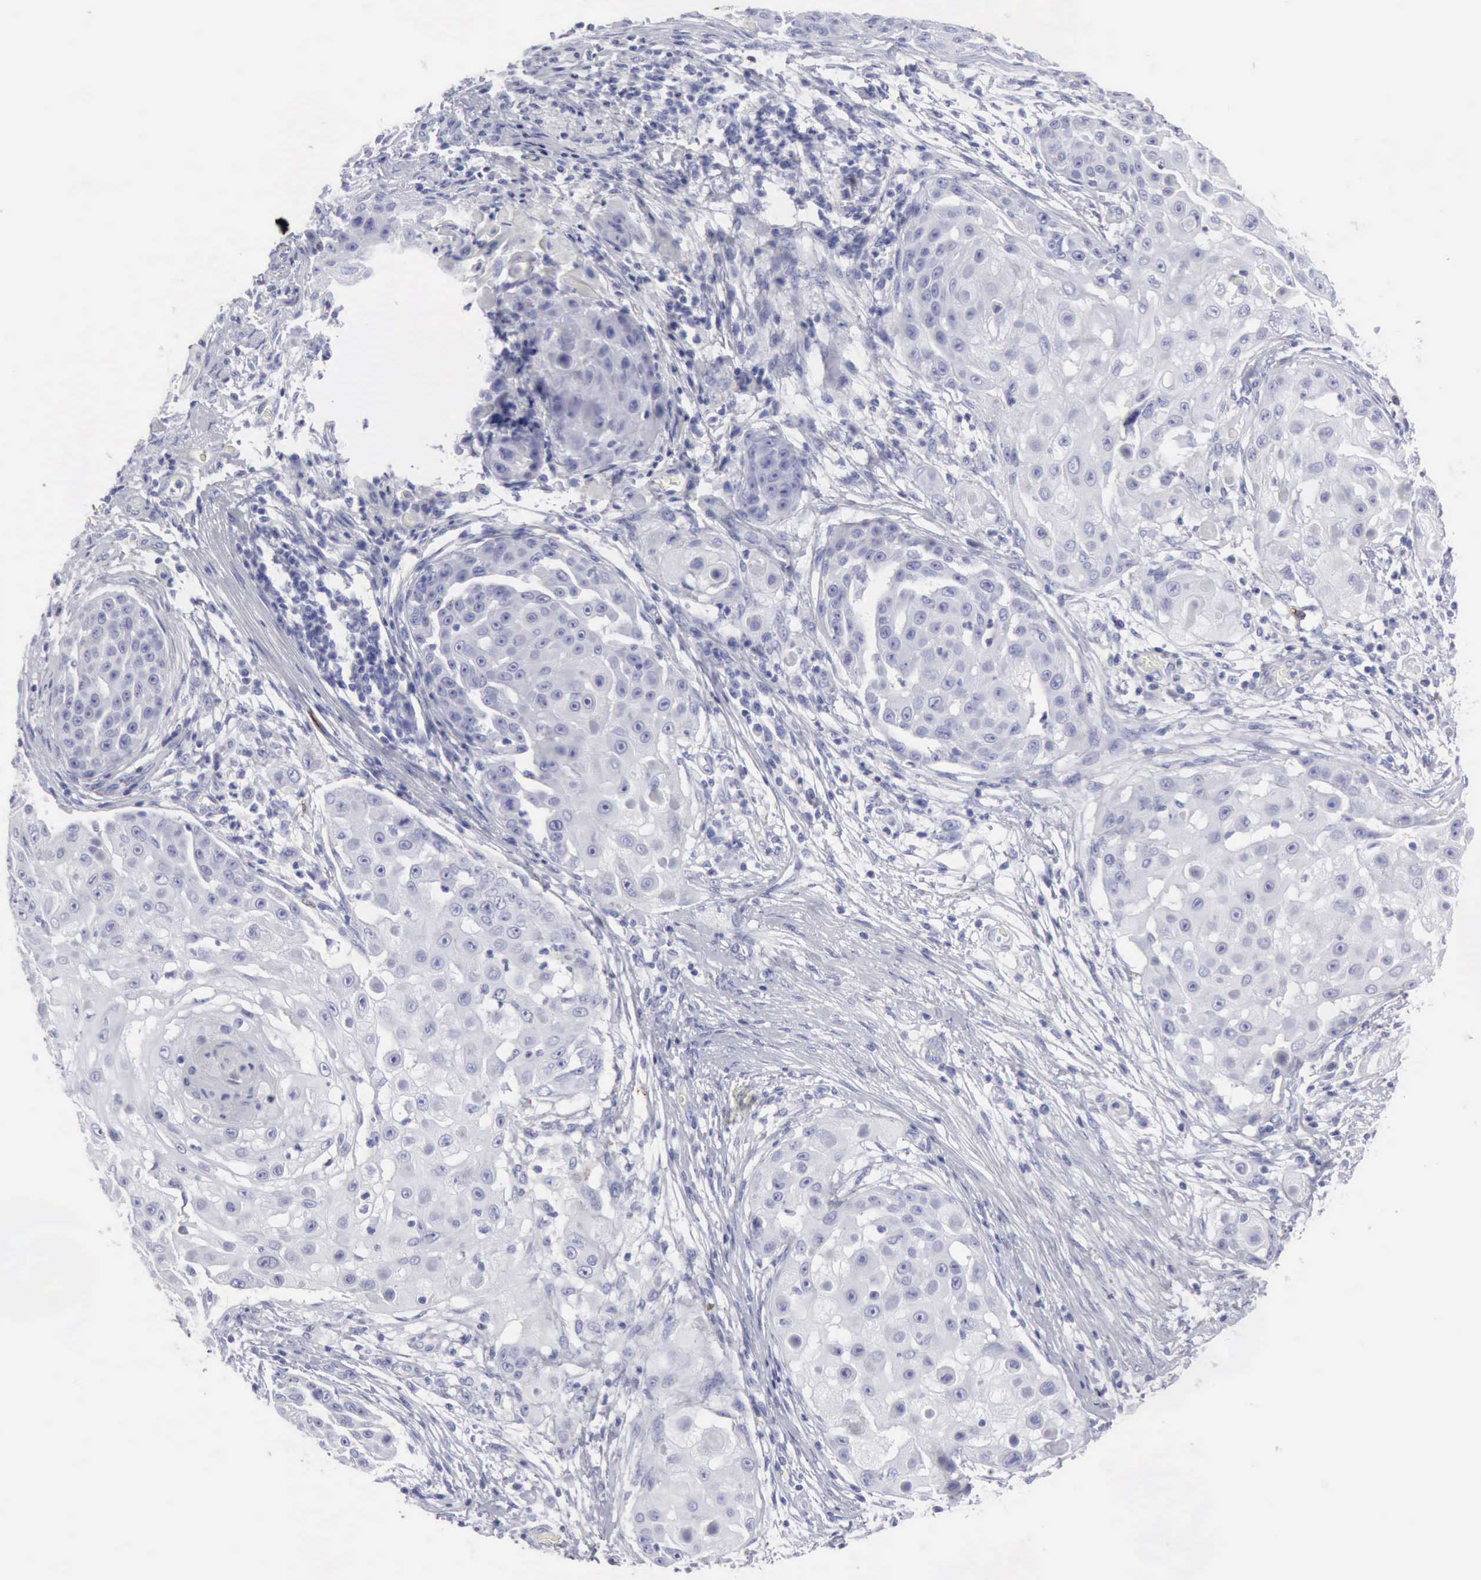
{"staining": {"intensity": "negative", "quantity": "none", "location": "none"}, "tissue": "skin cancer", "cell_type": "Tumor cells", "image_type": "cancer", "snomed": [{"axis": "morphology", "description": "Squamous cell carcinoma, NOS"}, {"axis": "topography", "description": "Skin"}], "caption": "A histopathology image of skin squamous cell carcinoma stained for a protein displays no brown staining in tumor cells.", "gene": "NCAM1", "patient": {"sex": "female", "age": 57}}